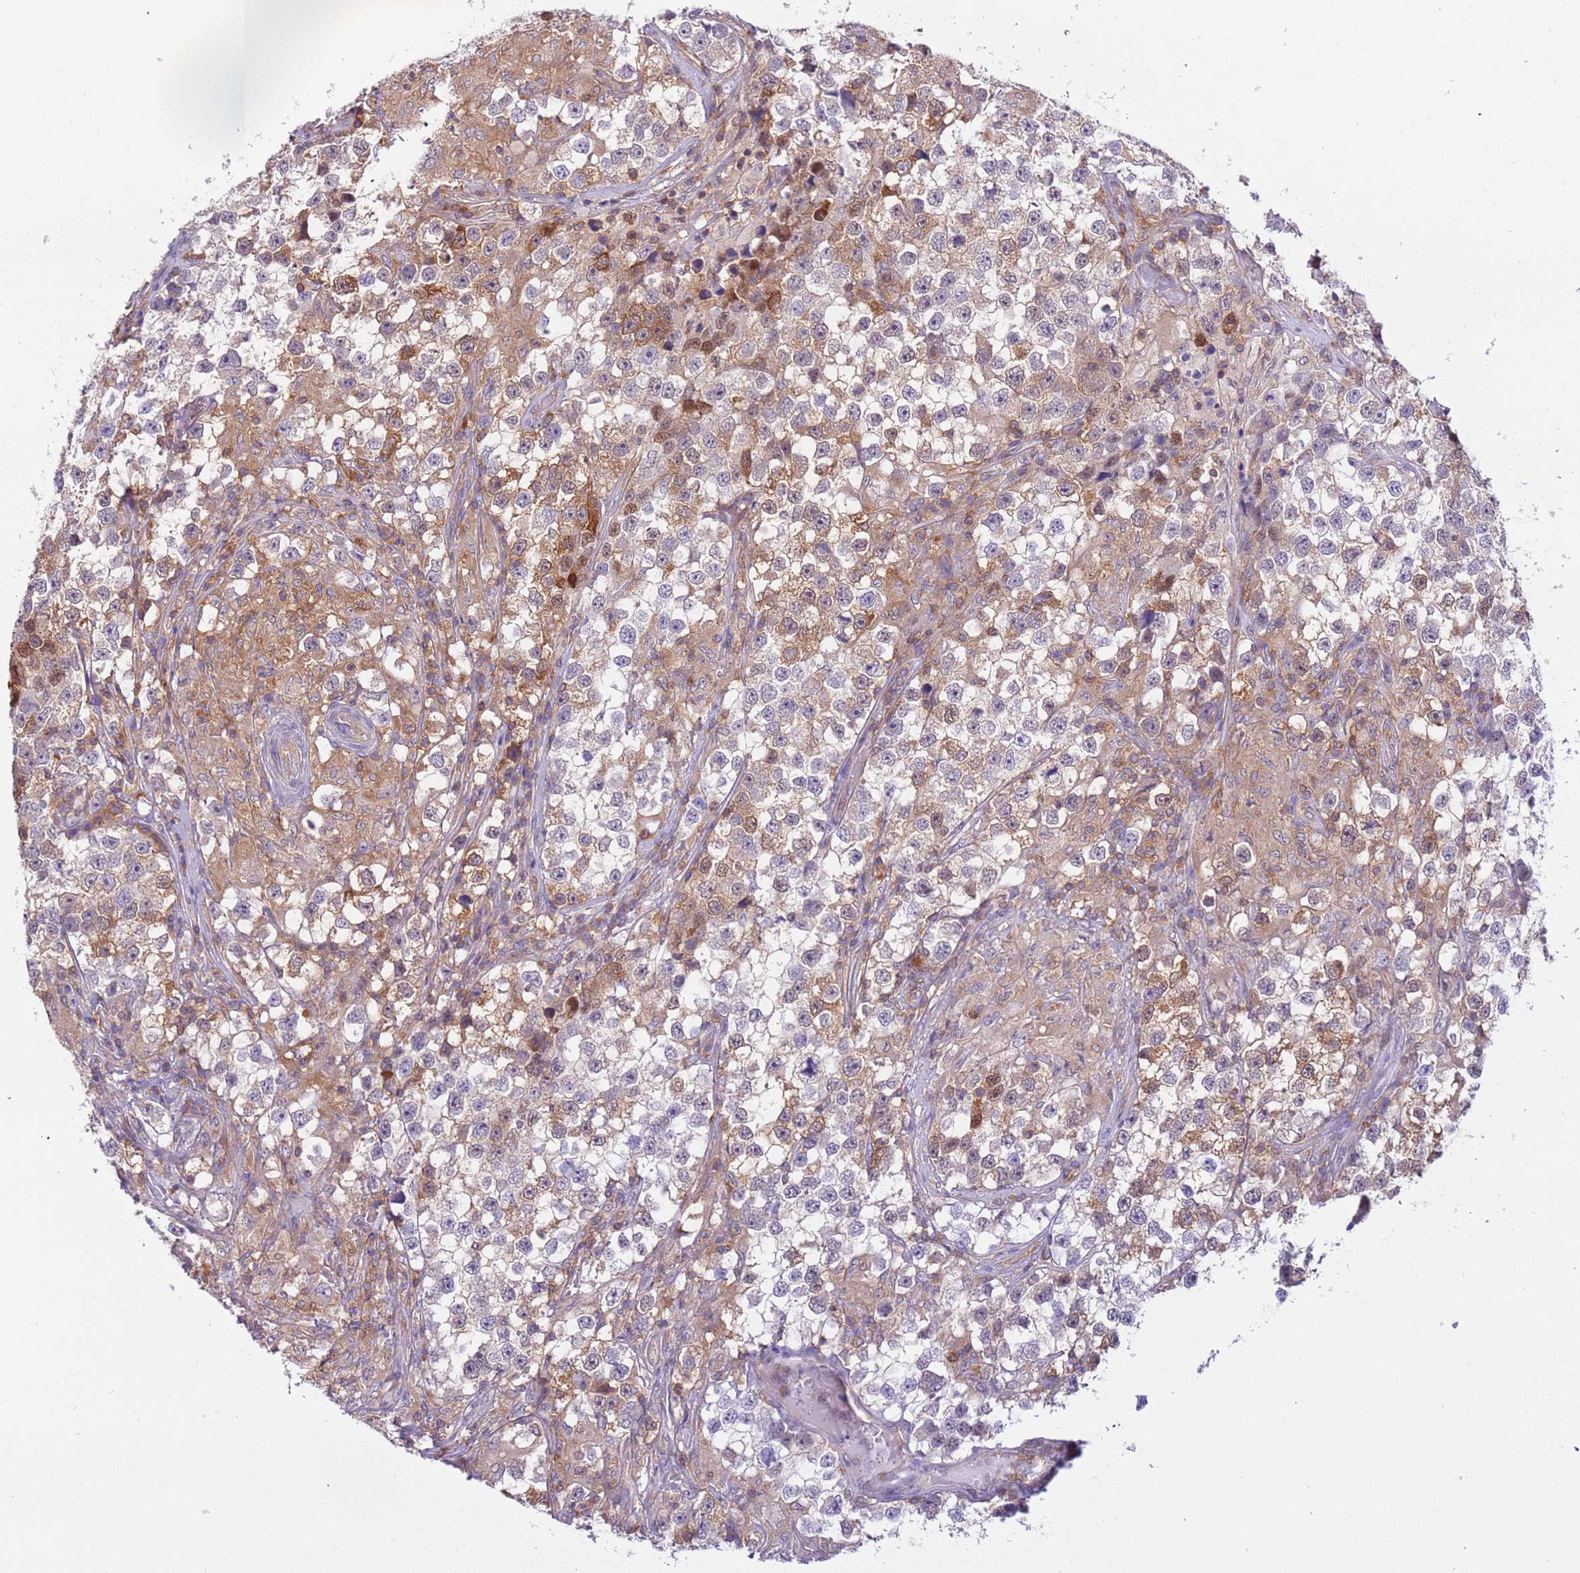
{"staining": {"intensity": "moderate", "quantity": "<25%", "location": "cytoplasmic/membranous"}, "tissue": "testis cancer", "cell_type": "Tumor cells", "image_type": "cancer", "snomed": [{"axis": "morphology", "description": "Seminoma, NOS"}, {"axis": "topography", "description": "Testis"}], "caption": "Protein staining shows moderate cytoplasmic/membranous positivity in about <25% of tumor cells in seminoma (testis).", "gene": "STIP1", "patient": {"sex": "male", "age": 46}}